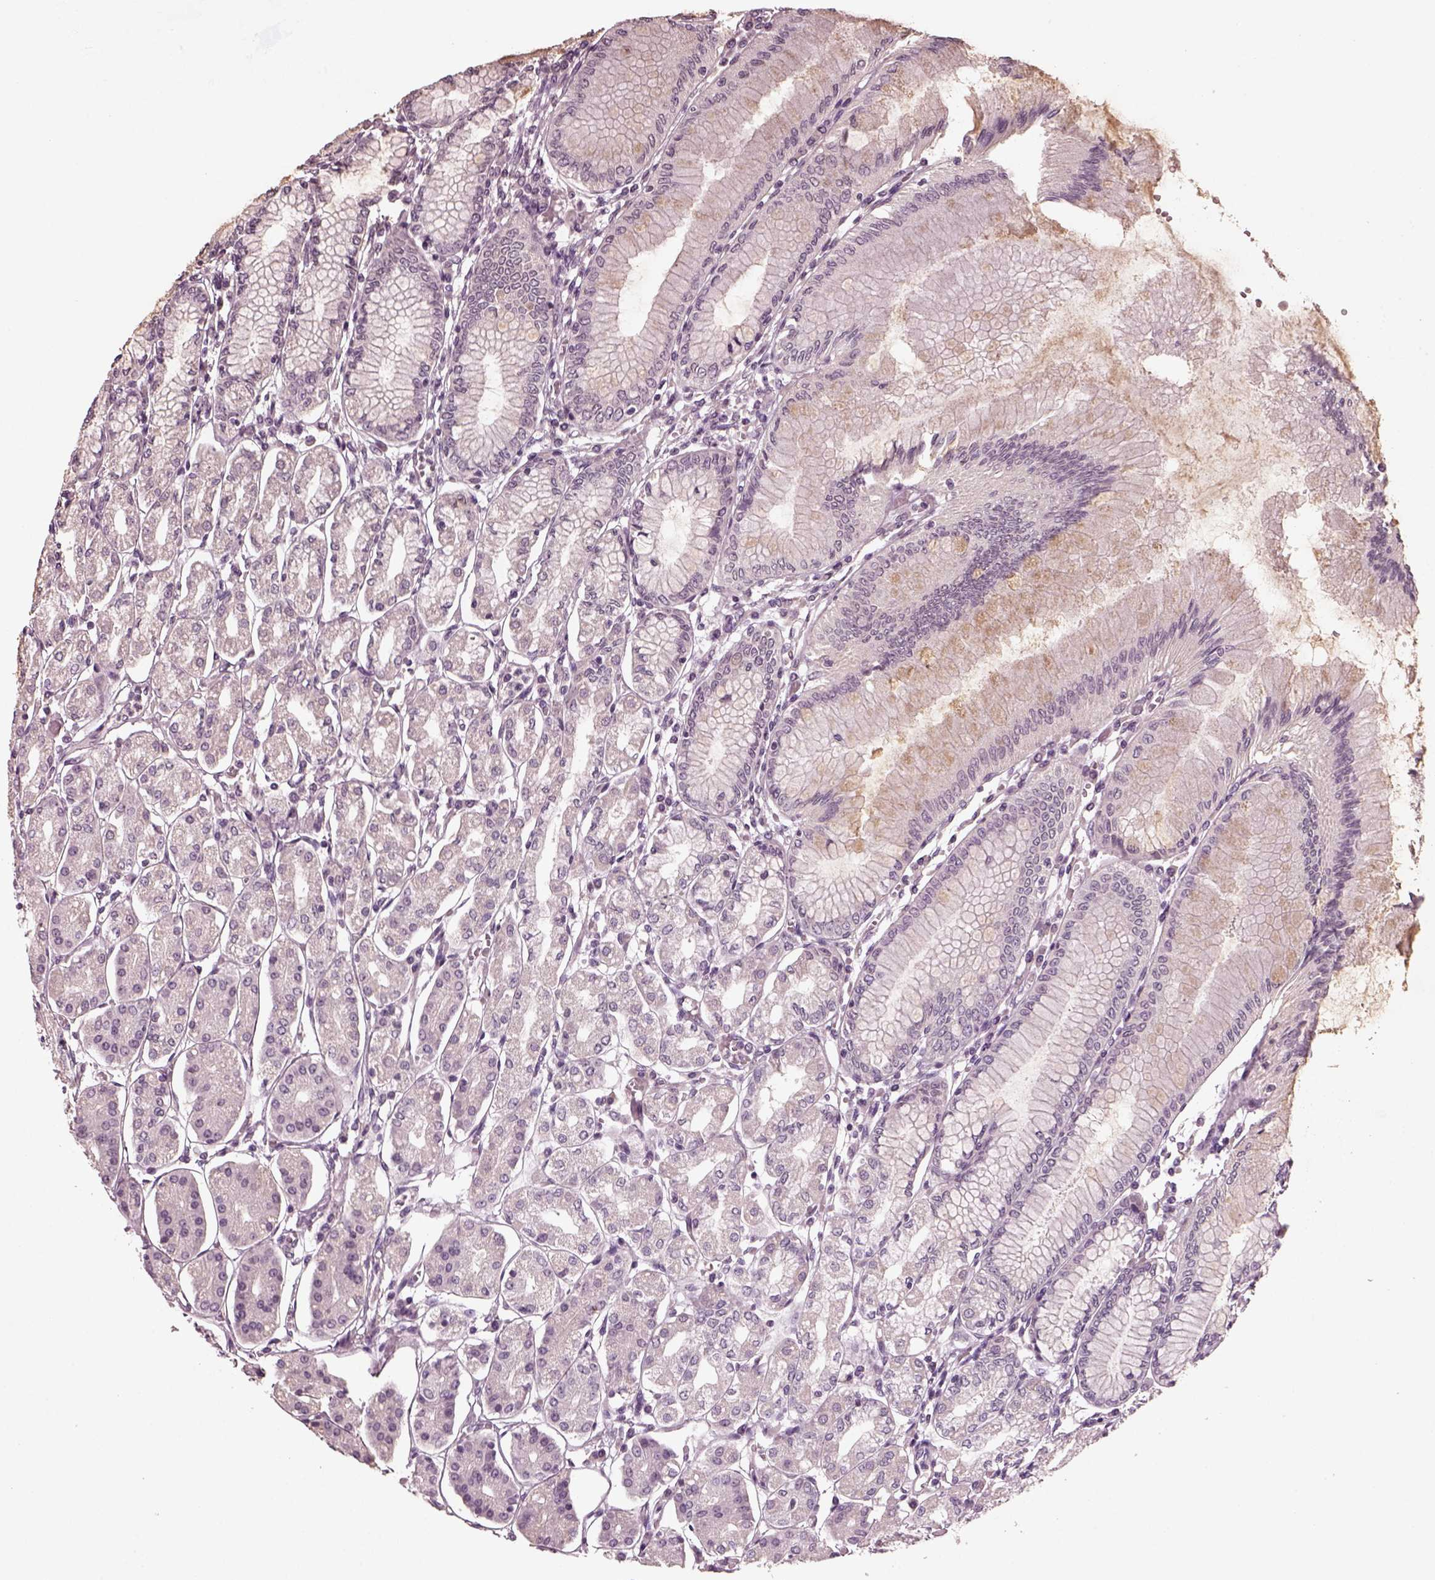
{"staining": {"intensity": "negative", "quantity": "none", "location": "none"}, "tissue": "stomach", "cell_type": "Glandular cells", "image_type": "normal", "snomed": [{"axis": "morphology", "description": "Normal tissue, NOS"}, {"axis": "topography", "description": "Skeletal muscle"}, {"axis": "topography", "description": "Stomach"}], "caption": "Micrograph shows no protein positivity in glandular cells of normal stomach. (Immunohistochemistry, brightfield microscopy, high magnification).", "gene": "RCVRN", "patient": {"sex": "female", "age": 57}}